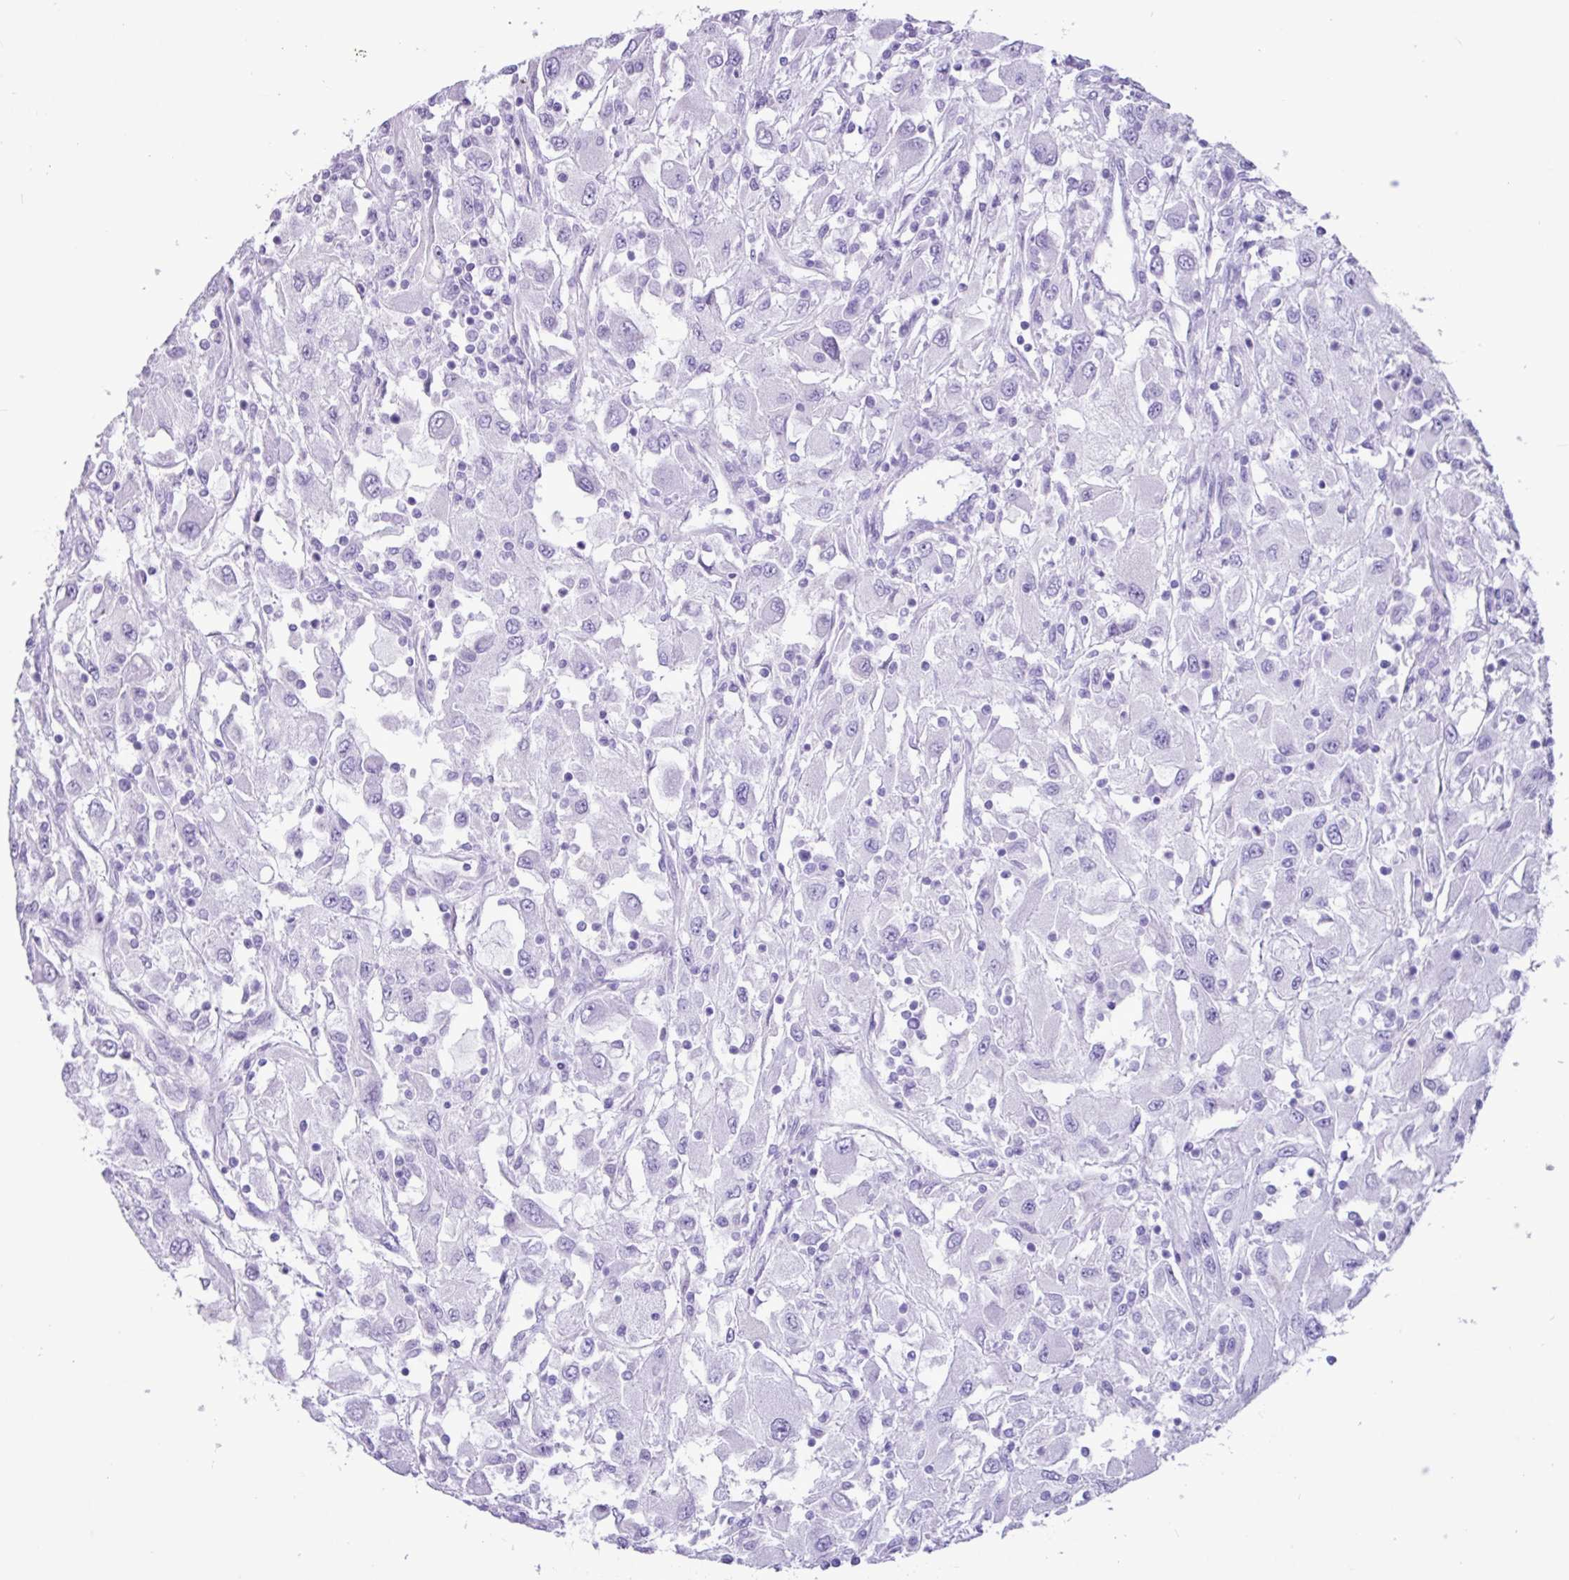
{"staining": {"intensity": "negative", "quantity": "none", "location": "none"}, "tissue": "renal cancer", "cell_type": "Tumor cells", "image_type": "cancer", "snomed": [{"axis": "morphology", "description": "Adenocarcinoma, NOS"}, {"axis": "topography", "description": "Kidney"}], "caption": "Immunohistochemistry (IHC) of renal adenocarcinoma reveals no positivity in tumor cells. The staining is performed using DAB (3,3'-diaminobenzidine) brown chromogen with nuclei counter-stained in using hematoxylin.", "gene": "CKMT2", "patient": {"sex": "female", "age": 67}}